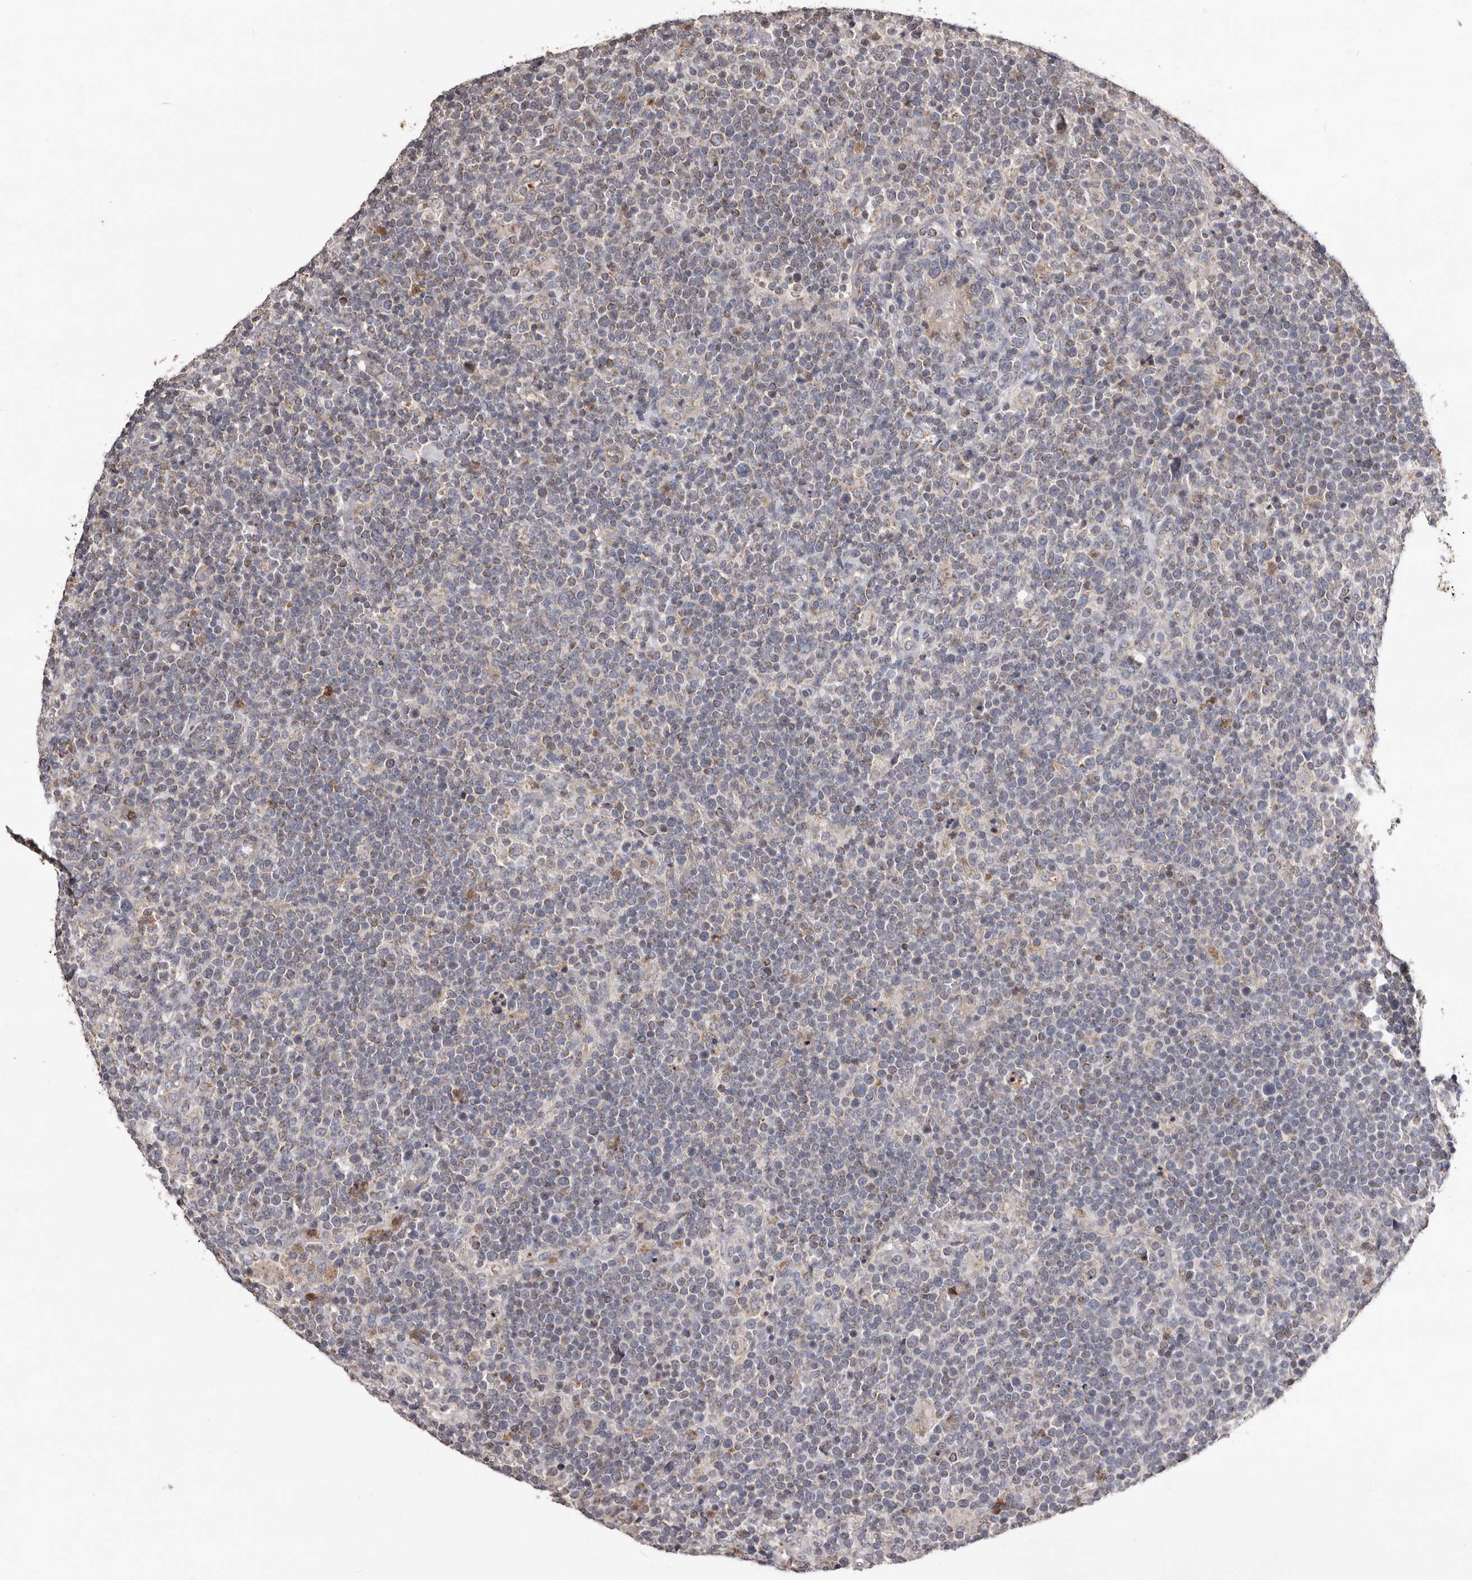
{"staining": {"intensity": "negative", "quantity": "none", "location": "none"}, "tissue": "lymphoma", "cell_type": "Tumor cells", "image_type": "cancer", "snomed": [{"axis": "morphology", "description": "Malignant lymphoma, non-Hodgkin's type, High grade"}, {"axis": "topography", "description": "Lymph node"}], "caption": "Immunohistochemistry (IHC) image of neoplastic tissue: high-grade malignant lymphoma, non-Hodgkin's type stained with DAB demonstrates no significant protein staining in tumor cells. Nuclei are stained in blue.", "gene": "CXCL14", "patient": {"sex": "male", "age": 61}}